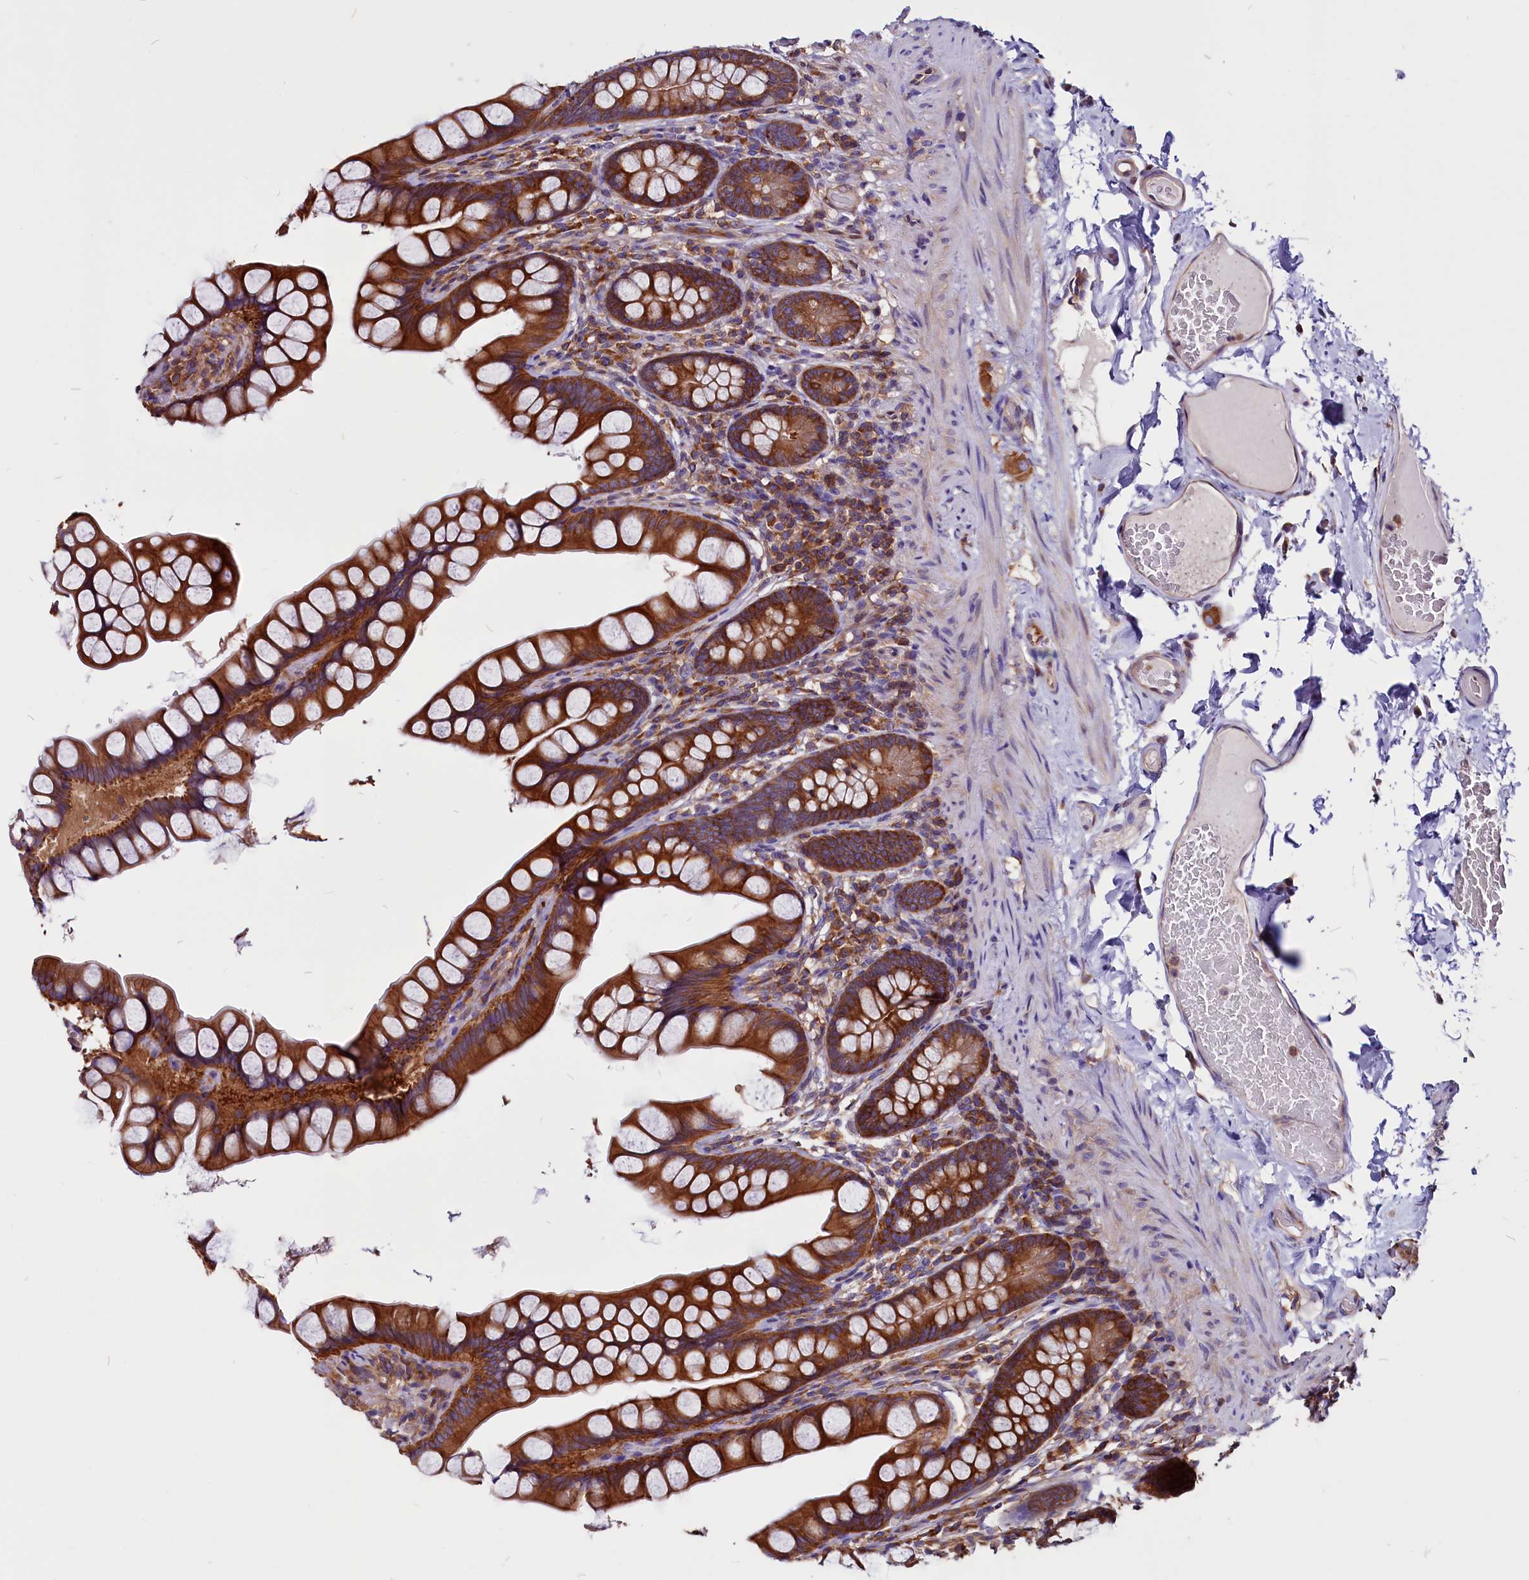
{"staining": {"intensity": "strong", "quantity": ">75%", "location": "cytoplasmic/membranous"}, "tissue": "small intestine", "cell_type": "Glandular cells", "image_type": "normal", "snomed": [{"axis": "morphology", "description": "Normal tissue, NOS"}, {"axis": "topography", "description": "Small intestine"}], "caption": "Small intestine stained with DAB IHC displays high levels of strong cytoplasmic/membranous staining in about >75% of glandular cells.", "gene": "EIF3G", "patient": {"sex": "male", "age": 70}}